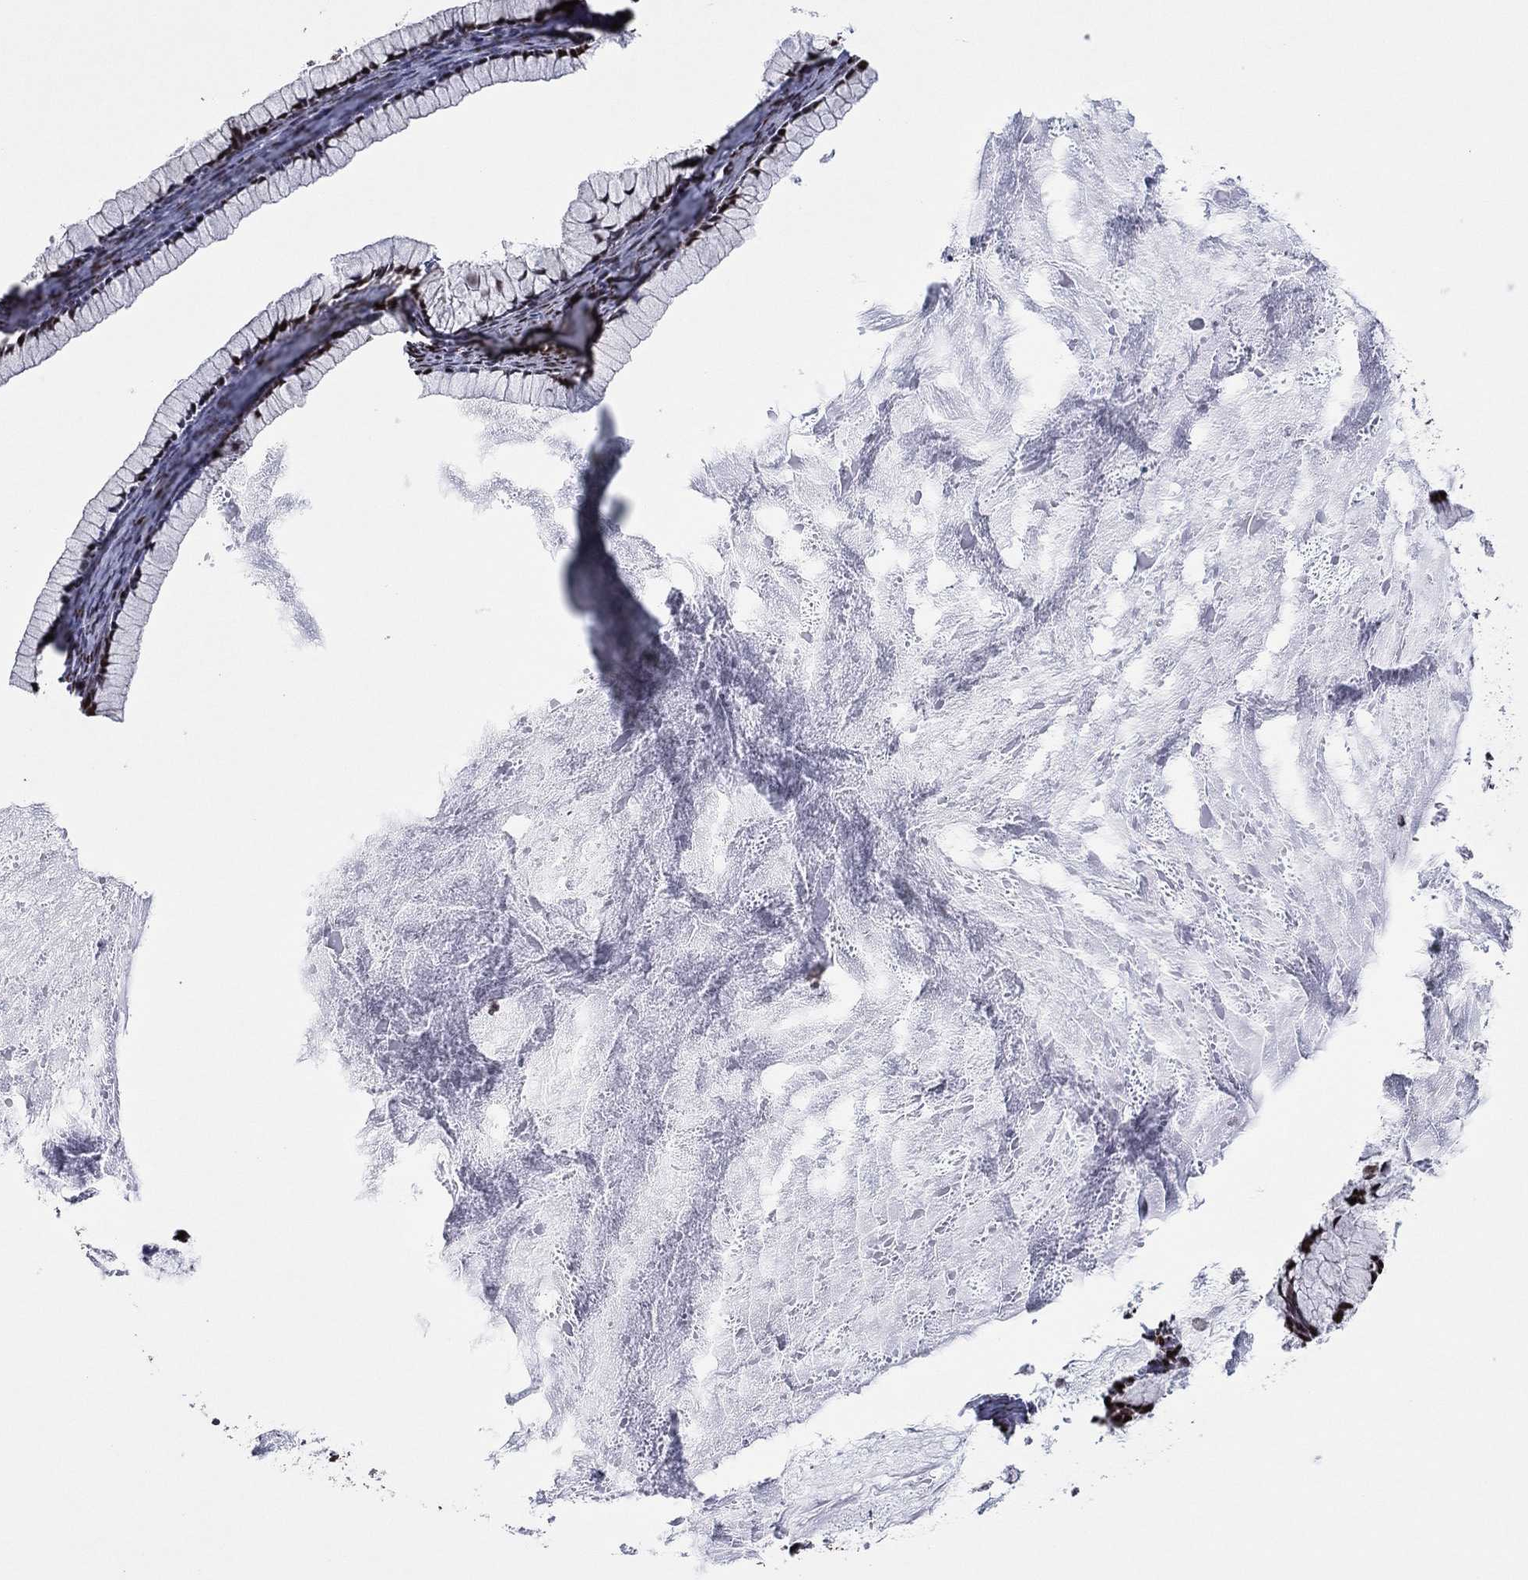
{"staining": {"intensity": "negative", "quantity": "none", "location": "none"}, "tissue": "ovarian cancer", "cell_type": "Tumor cells", "image_type": "cancer", "snomed": [{"axis": "morphology", "description": "Cystadenocarcinoma, mucinous, NOS"}, {"axis": "topography", "description": "Ovary"}], "caption": "DAB (3,3'-diaminobenzidine) immunohistochemical staining of ovarian cancer (mucinous cystadenocarcinoma) demonstrates no significant expression in tumor cells.", "gene": "TP53BP1", "patient": {"sex": "female", "age": 41}}